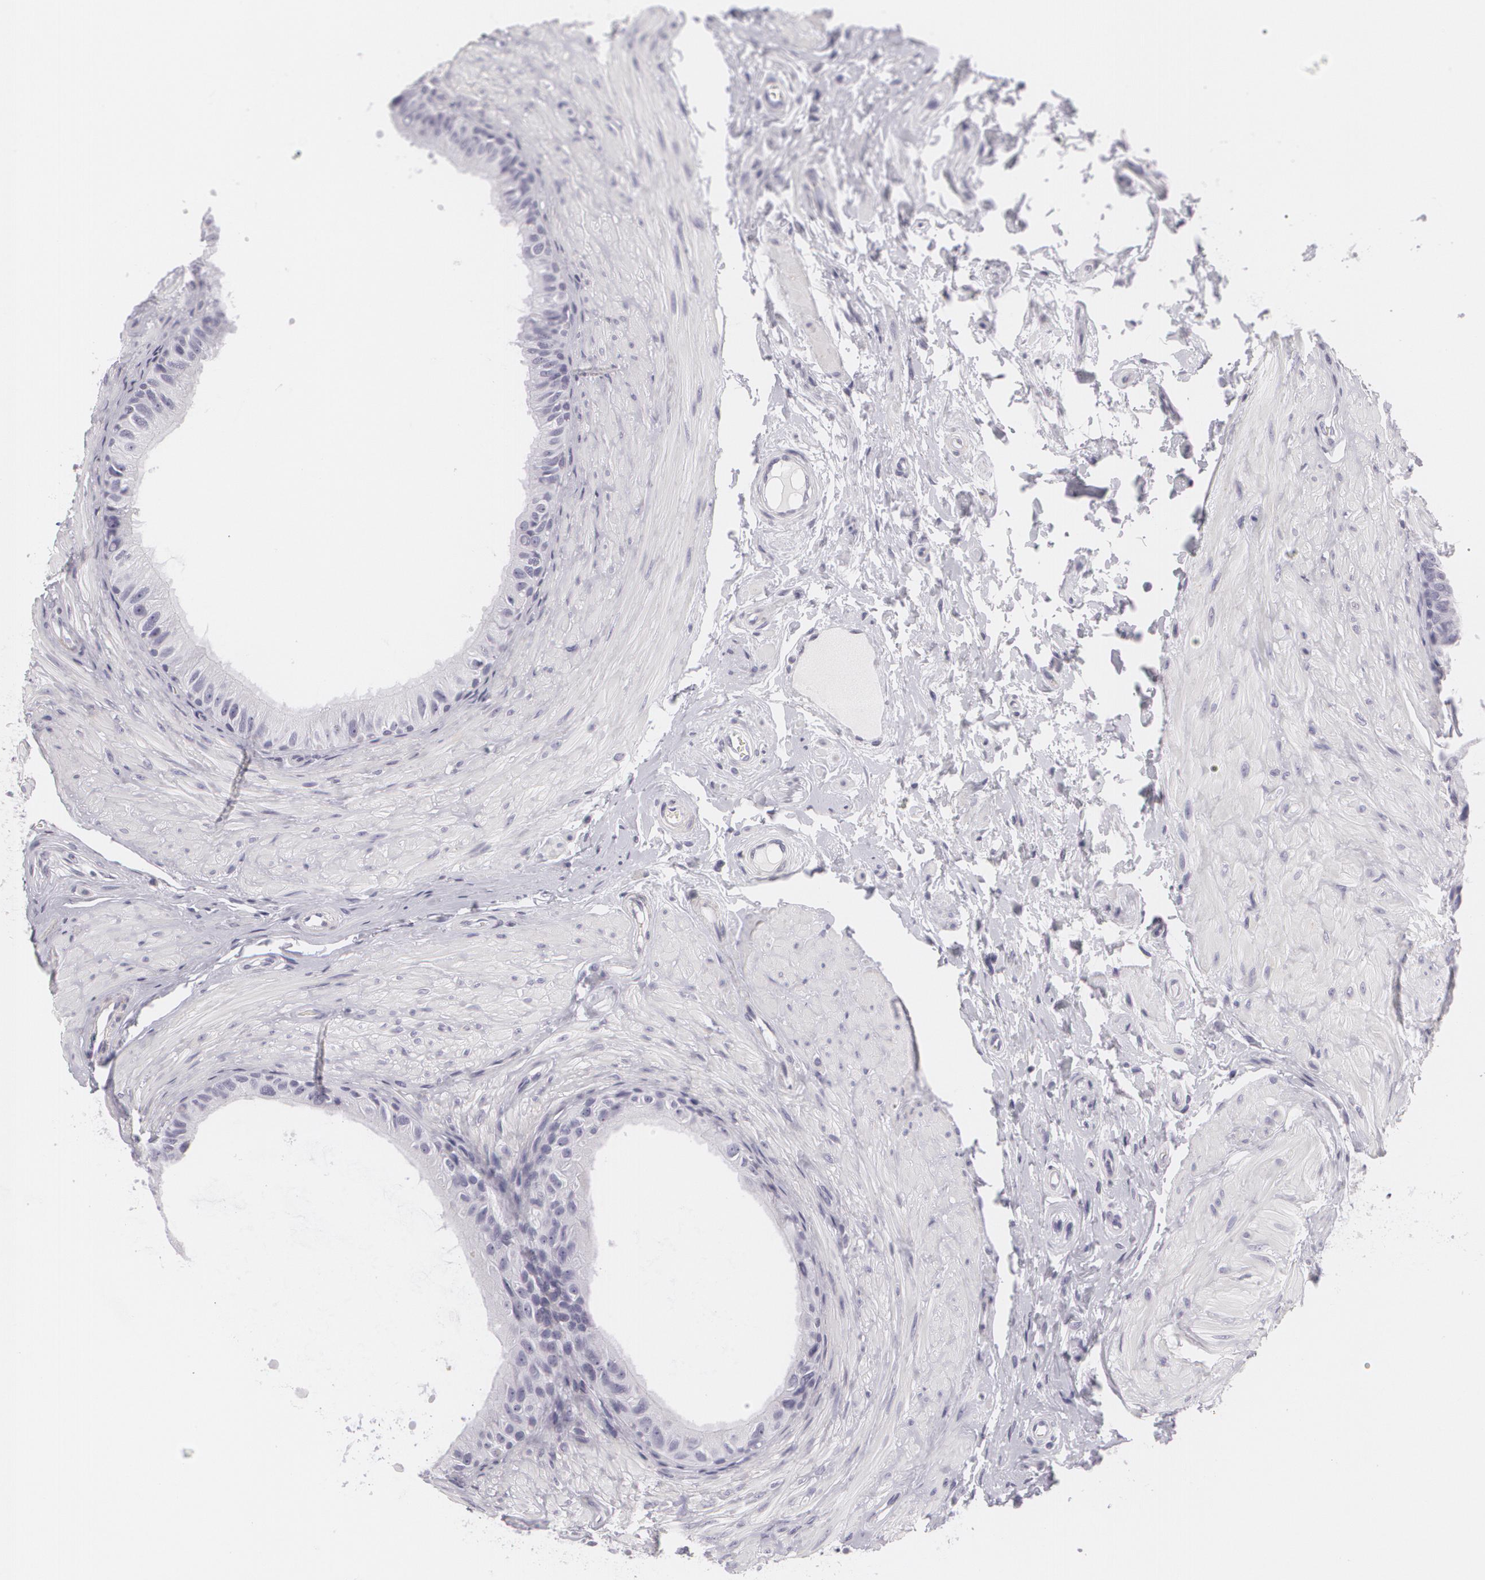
{"staining": {"intensity": "negative", "quantity": "none", "location": "none"}, "tissue": "epididymis", "cell_type": "Glandular cells", "image_type": "normal", "snomed": [{"axis": "morphology", "description": "Normal tissue, NOS"}, {"axis": "topography", "description": "Epididymis"}], "caption": "Immunohistochemistry (IHC) of normal human epididymis demonstrates no staining in glandular cells. (Brightfield microscopy of DAB IHC at high magnification).", "gene": "MAP2", "patient": {"sex": "male", "age": 68}}